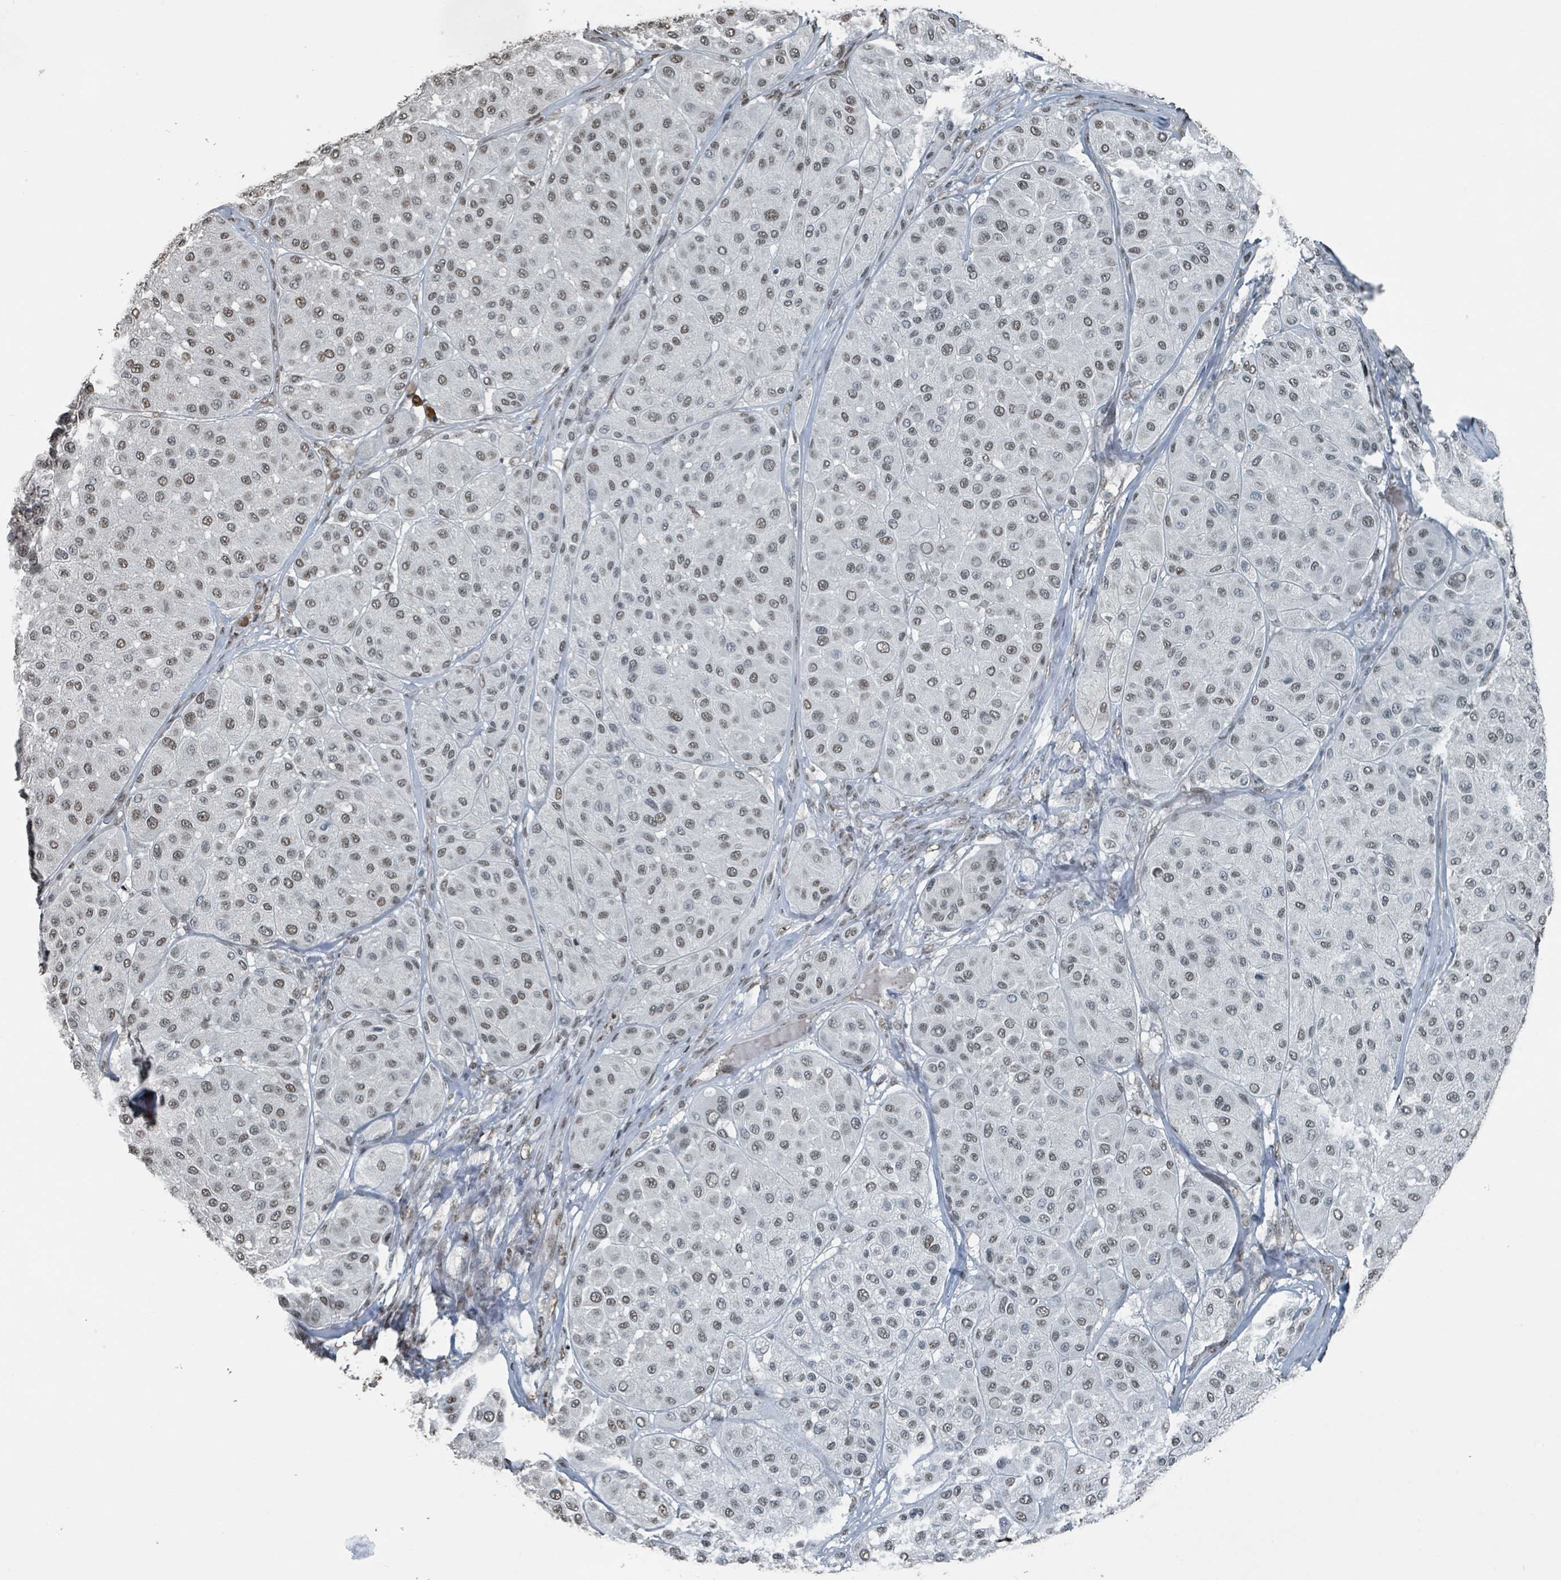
{"staining": {"intensity": "weak", "quantity": ">75%", "location": "nuclear"}, "tissue": "melanoma", "cell_type": "Tumor cells", "image_type": "cancer", "snomed": [{"axis": "morphology", "description": "Malignant melanoma, Metastatic site"}, {"axis": "topography", "description": "Smooth muscle"}], "caption": "Immunohistochemical staining of melanoma displays low levels of weak nuclear protein positivity in approximately >75% of tumor cells.", "gene": "PHIP", "patient": {"sex": "male", "age": 41}}